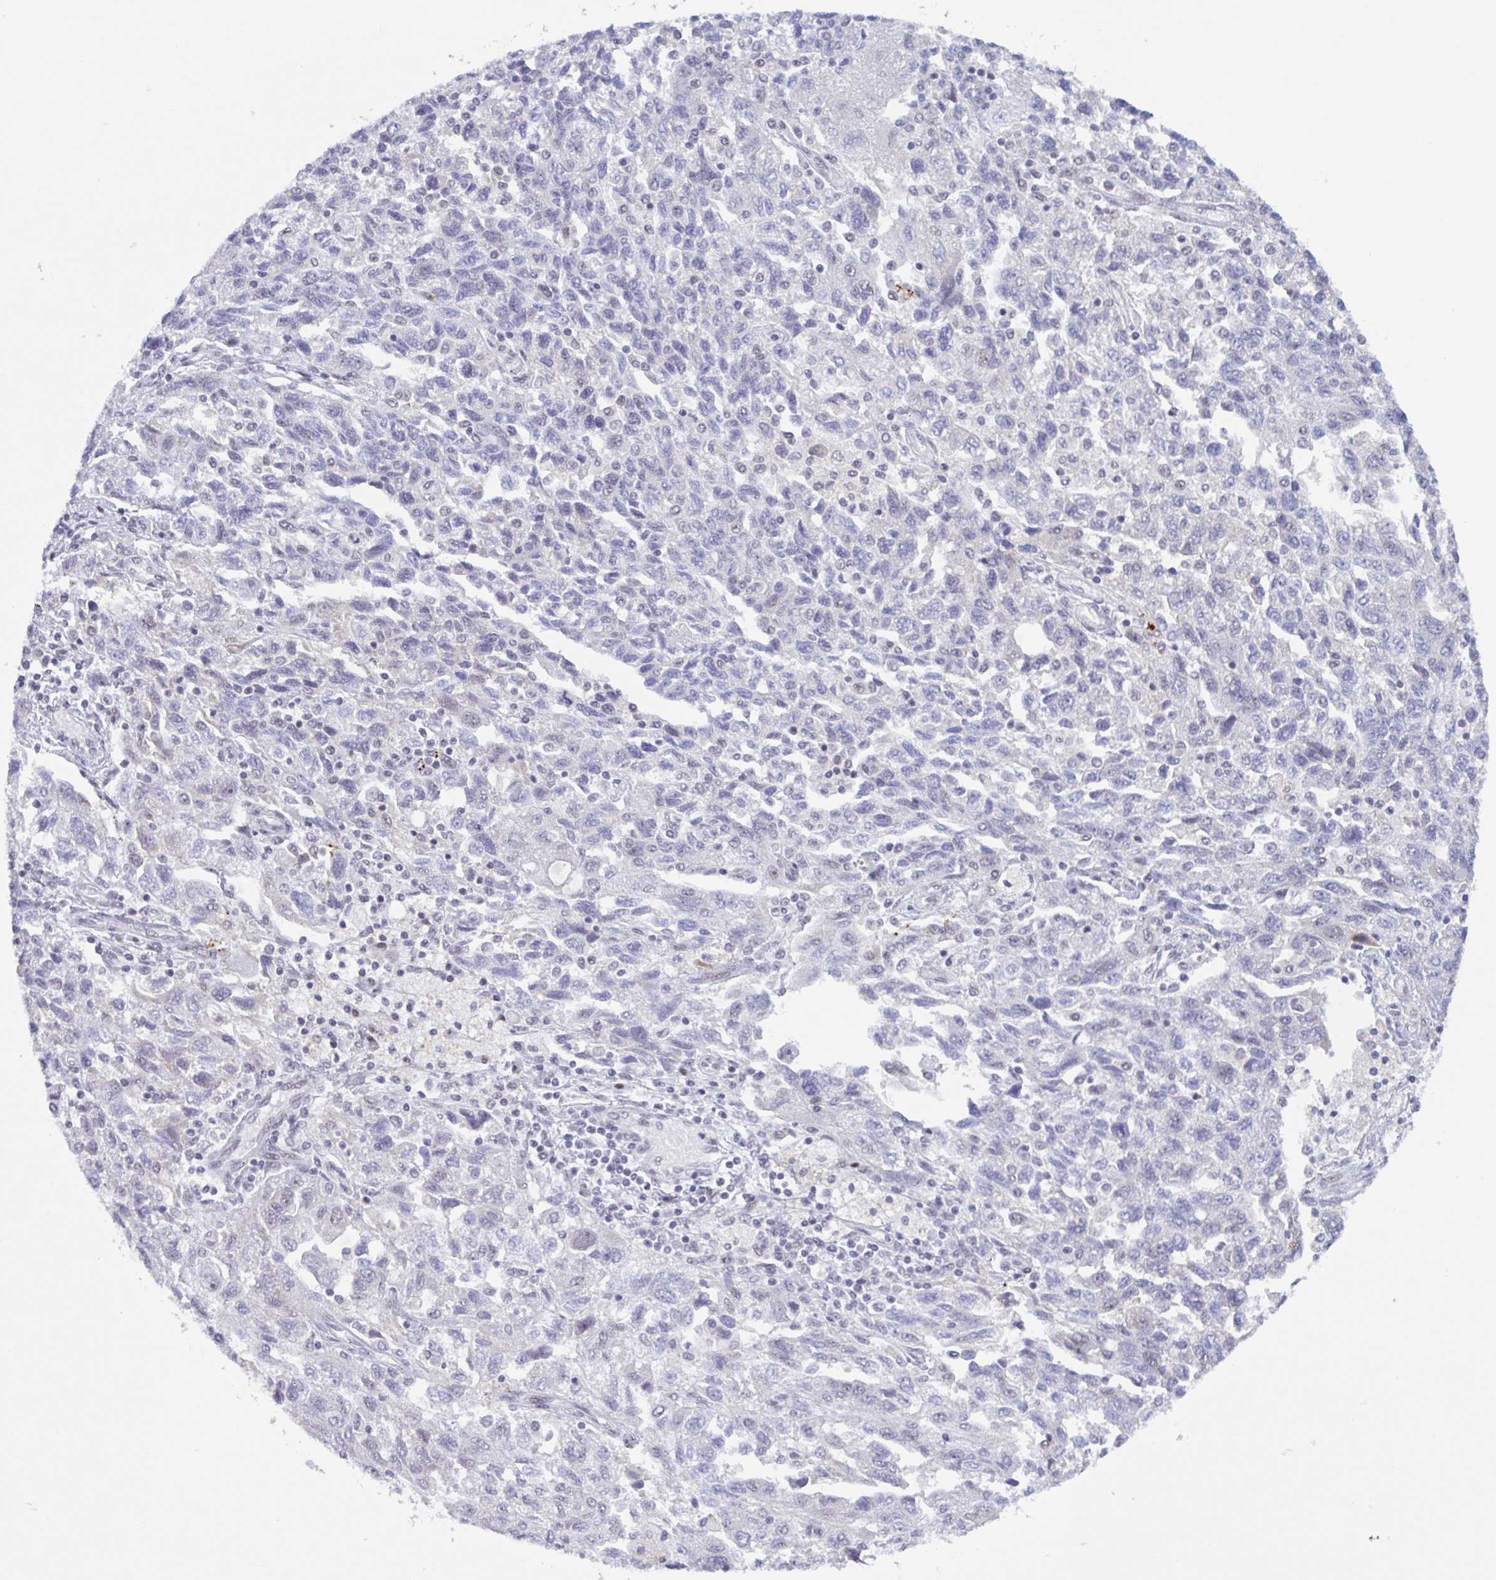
{"staining": {"intensity": "negative", "quantity": "none", "location": "none"}, "tissue": "ovarian cancer", "cell_type": "Tumor cells", "image_type": "cancer", "snomed": [{"axis": "morphology", "description": "Carcinoma, NOS"}, {"axis": "morphology", "description": "Cystadenocarcinoma, serous, NOS"}, {"axis": "topography", "description": "Ovary"}], "caption": "DAB (3,3'-diaminobenzidine) immunohistochemical staining of human ovarian cancer displays no significant staining in tumor cells.", "gene": "PLG", "patient": {"sex": "female", "age": 69}}